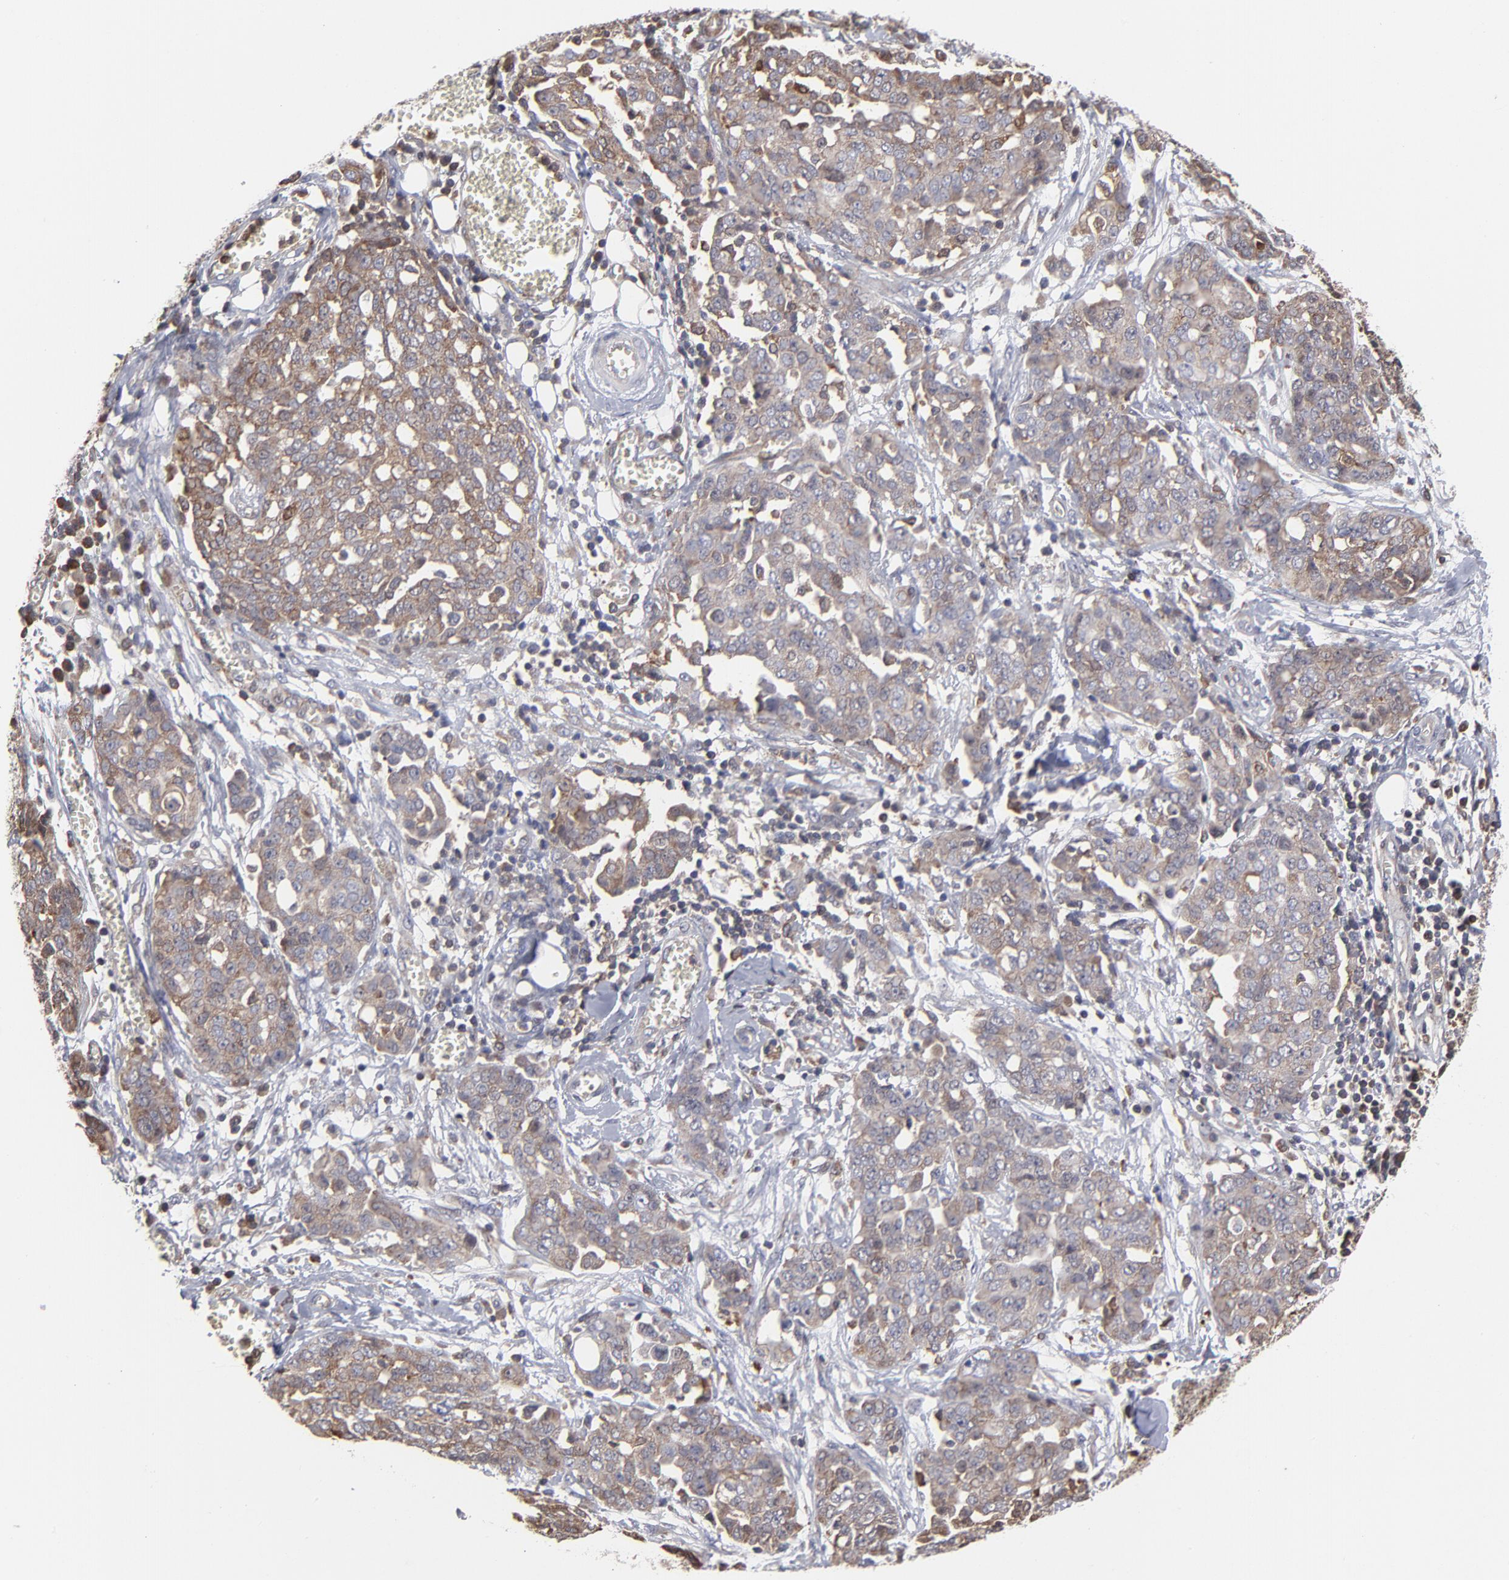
{"staining": {"intensity": "weak", "quantity": ">75%", "location": "cytoplasmic/membranous"}, "tissue": "ovarian cancer", "cell_type": "Tumor cells", "image_type": "cancer", "snomed": [{"axis": "morphology", "description": "Cystadenocarcinoma, serous, NOS"}, {"axis": "topography", "description": "Soft tissue"}, {"axis": "topography", "description": "Ovary"}], "caption": "Immunohistochemistry (IHC) (DAB (3,3'-diaminobenzidine)) staining of human serous cystadenocarcinoma (ovarian) shows weak cytoplasmic/membranous protein positivity in about >75% of tumor cells. (Stains: DAB (3,3'-diaminobenzidine) in brown, nuclei in blue, Microscopy: brightfield microscopy at high magnification).", "gene": "MAP2K1", "patient": {"sex": "female", "age": 57}}